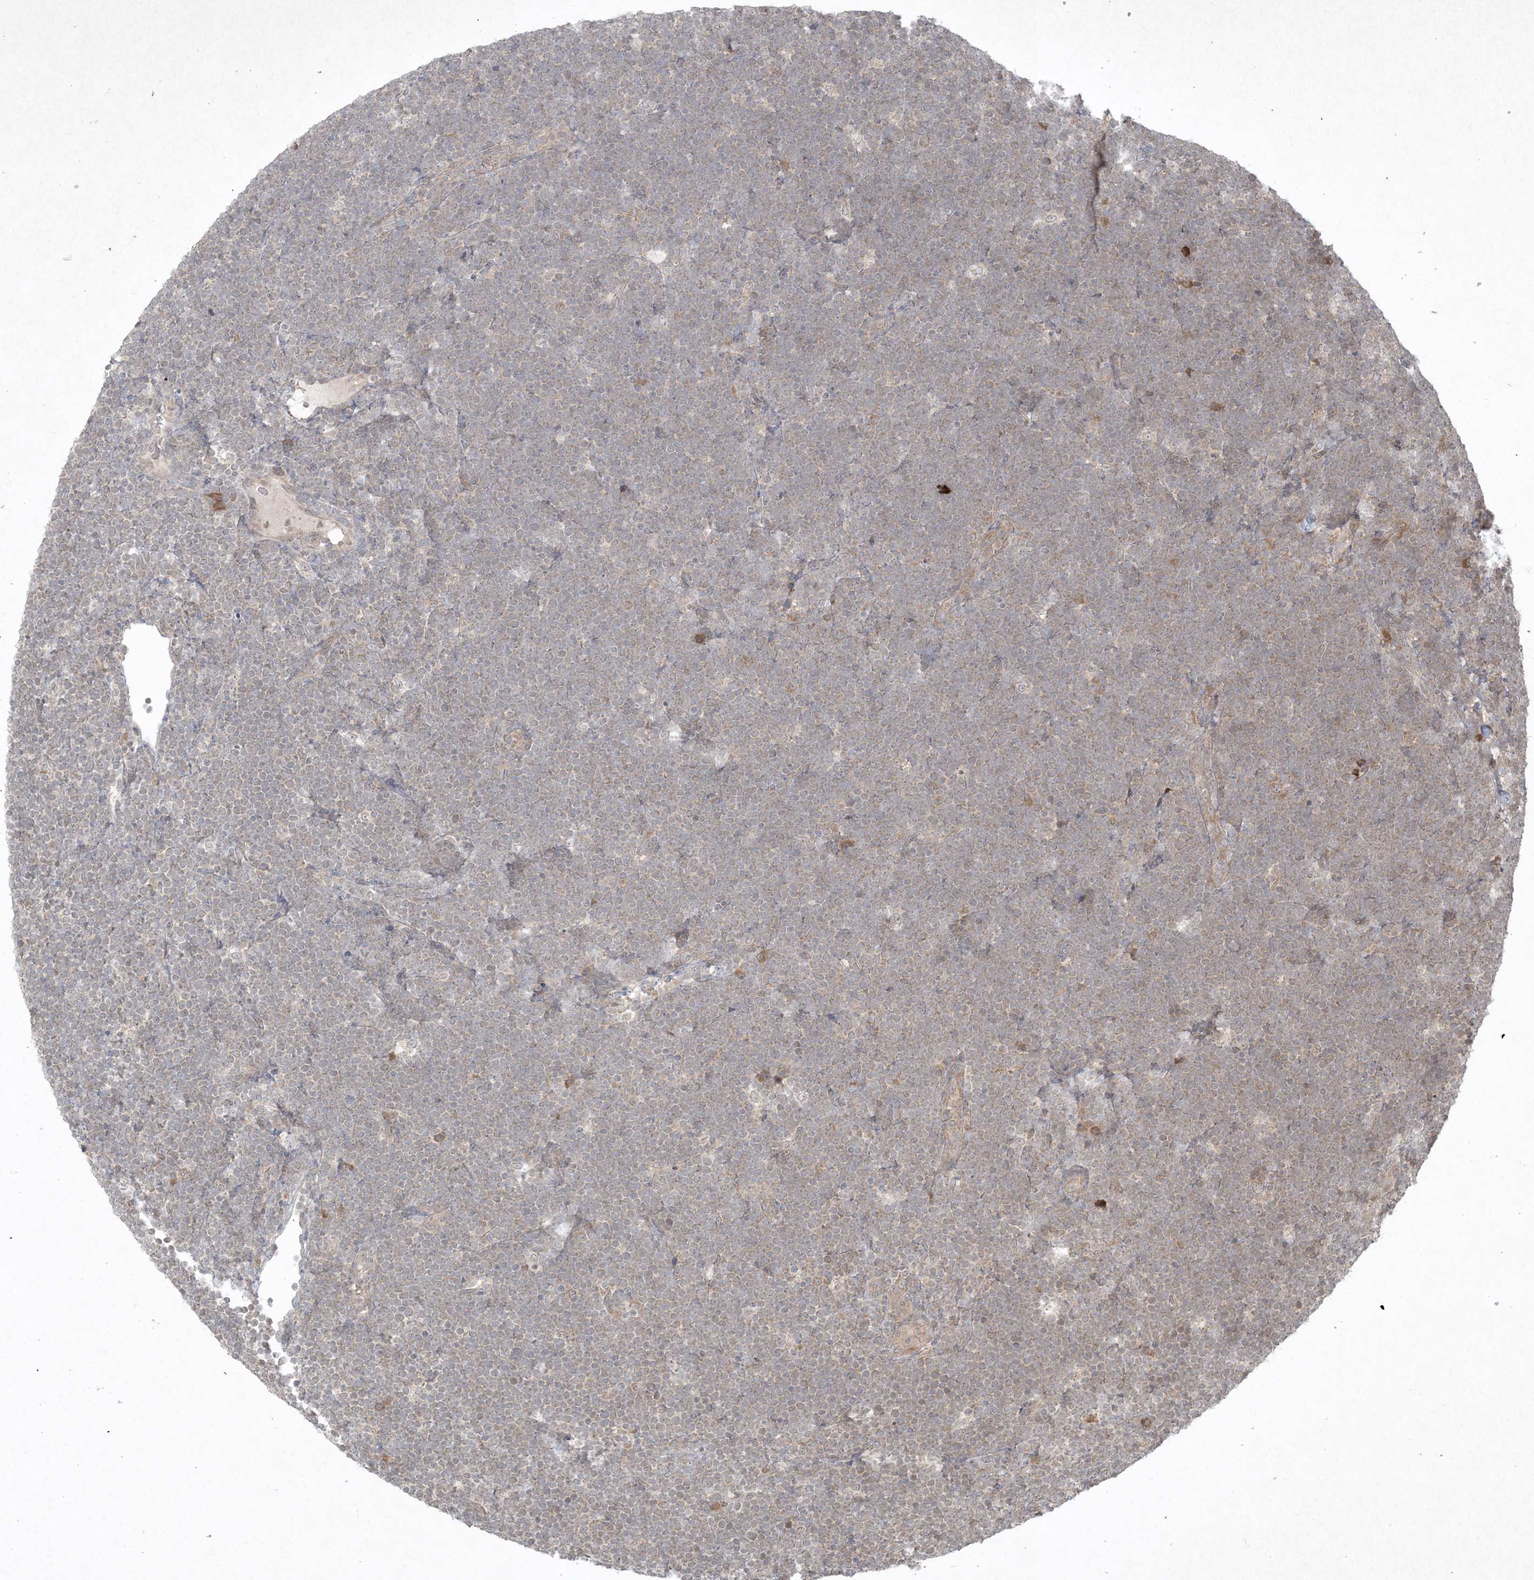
{"staining": {"intensity": "weak", "quantity": "25%-75%", "location": "nuclear"}, "tissue": "lymphoma", "cell_type": "Tumor cells", "image_type": "cancer", "snomed": [{"axis": "morphology", "description": "Malignant lymphoma, non-Hodgkin's type, High grade"}, {"axis": "topography", "description": "Lymph node"}], "caption": "Protein staining displays weak nuclear staining in approximately 25%-75% of tumor cells in lymphoma. (Brightfield microscopy of DAB IHC at high magnification).", "gene": "NRBP2", "patient": {"sex": "male", "age": 13}}